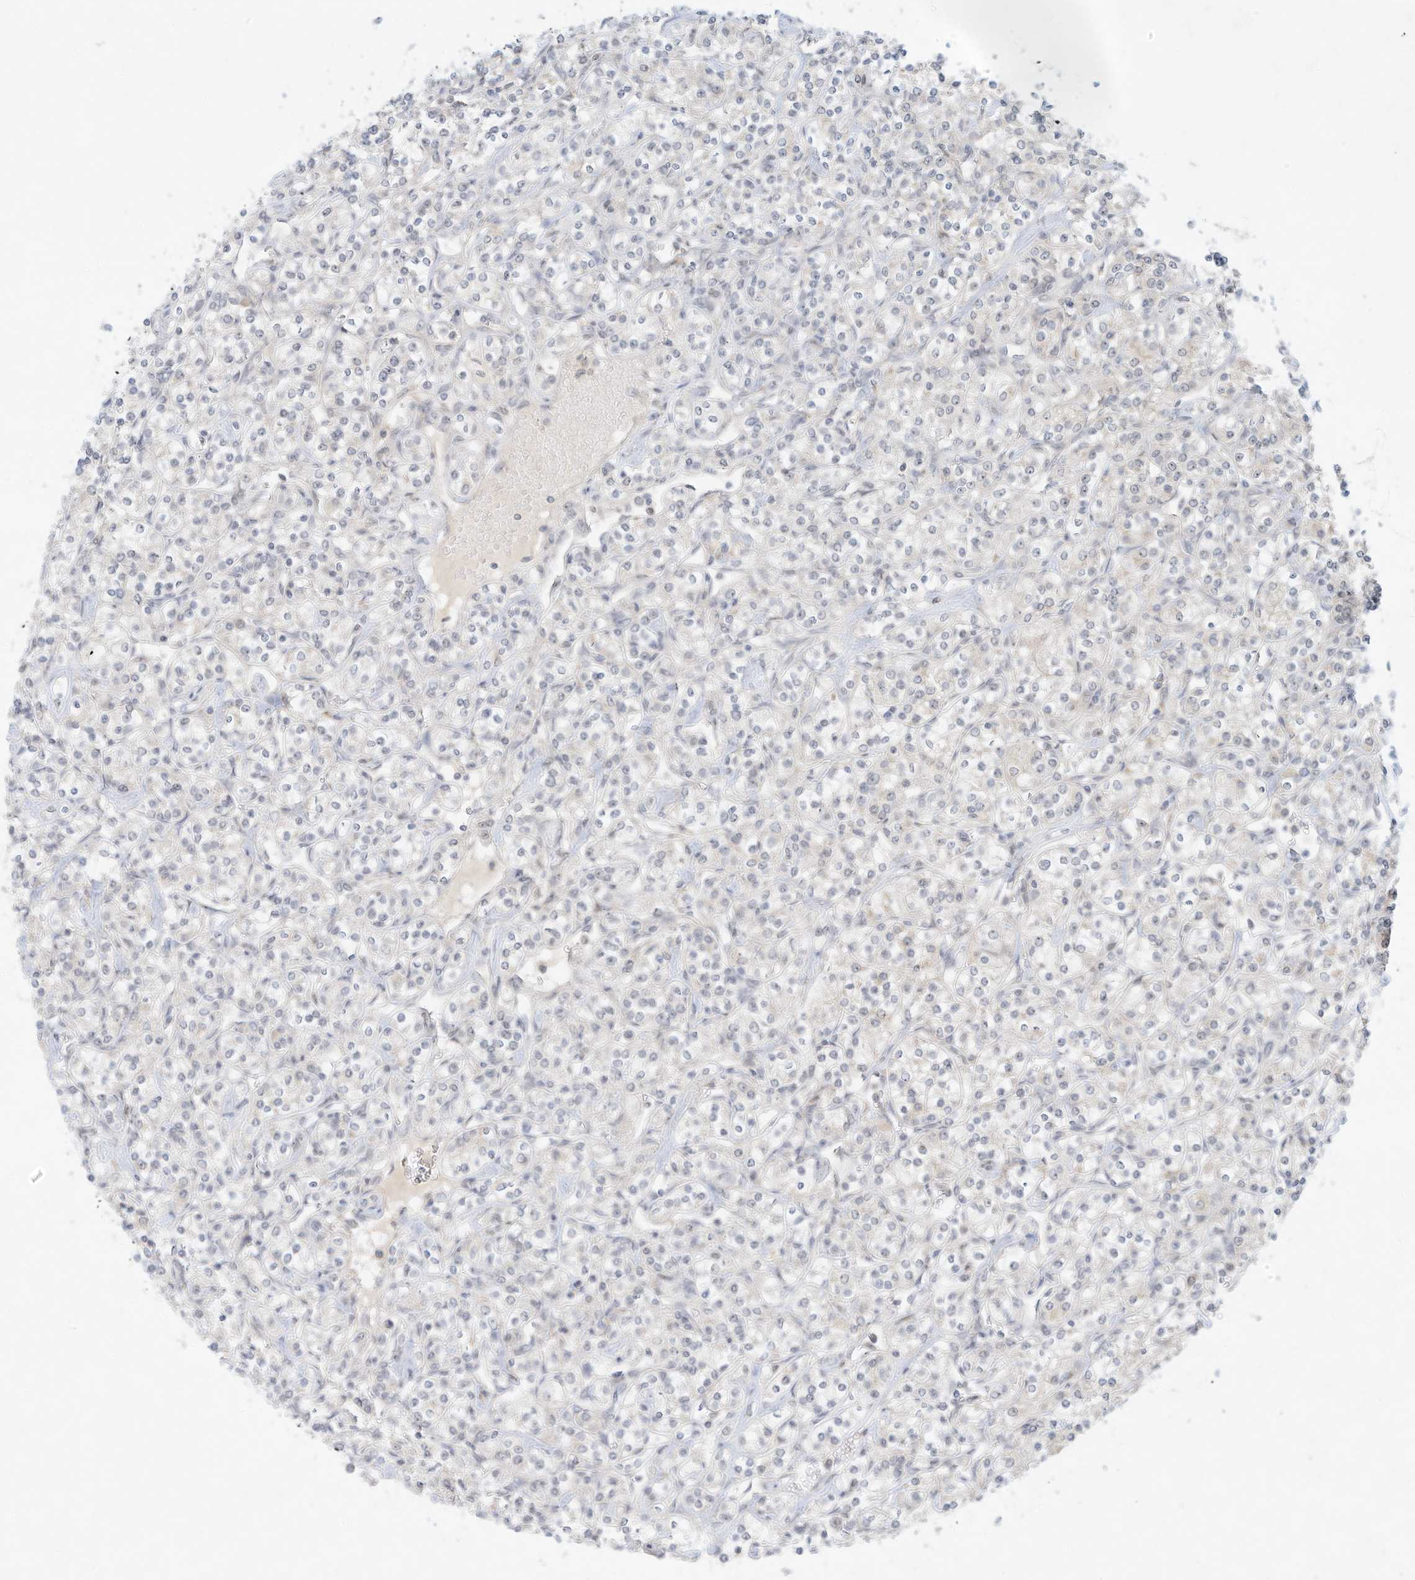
{"staining": {"intensity": "negative", "quantity": "none", "location": "none"}, "tissue": "renal cancer", "cell_type": "Tumor cells", "image_type": "cancer", "snomed": [{"axis": "morphology", "description": "Adenocarcinoma, NOS"}, {"axis": "topography", "description": "Kidney"}], "caption": "DAB (3,3'-diaminobenzidine) immunohistochemical staining of renal adenocarcinoma reveals no significant staining in tumor cells.", "gene": "PAK6", "patient": {"sex": "male", "age": 77}}